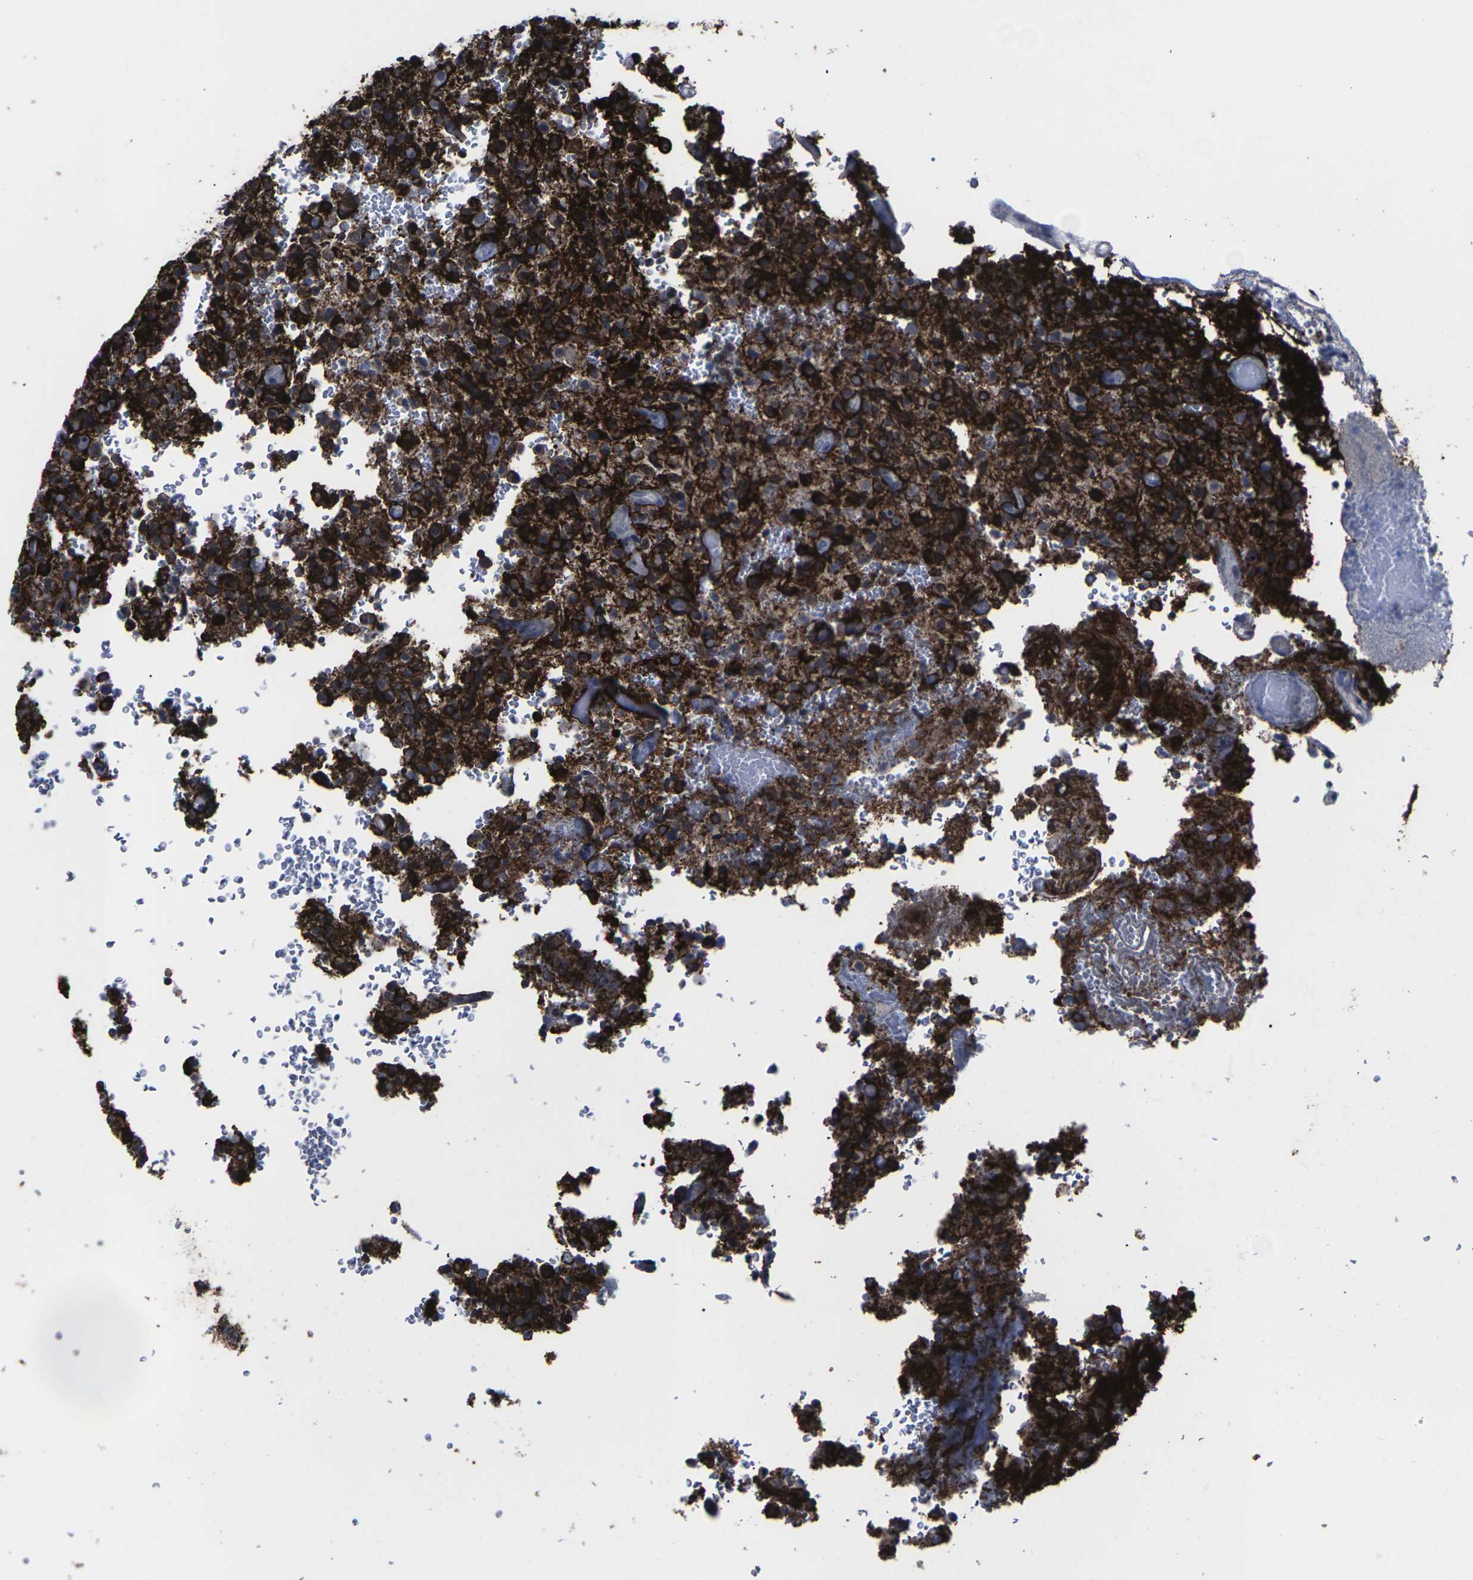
{"staining": {"intensity": "strong", "quantity": ">75%", "location": "cytoplasmic/membranous"}, "tissue": "glioma", "cell_type": "Tumor cells", "image_type": "cancer", "snomed": [{"axis": "morphology", "description": "Glioma, malignant, High grade"}, {"axis": "topography", "description": "Brain"}], "caption": "A high amount of strong cytoplasmic/membranous staining is appreciated in approximately >75% of tumor cells in glioma tissue. The staining was performed using DAB, with brown indicating positive protein expression. Nuclei are stained blue with hematoxylin.", "gene": "MSANTD4", "patient": {"sex": "male", "age": 71}}